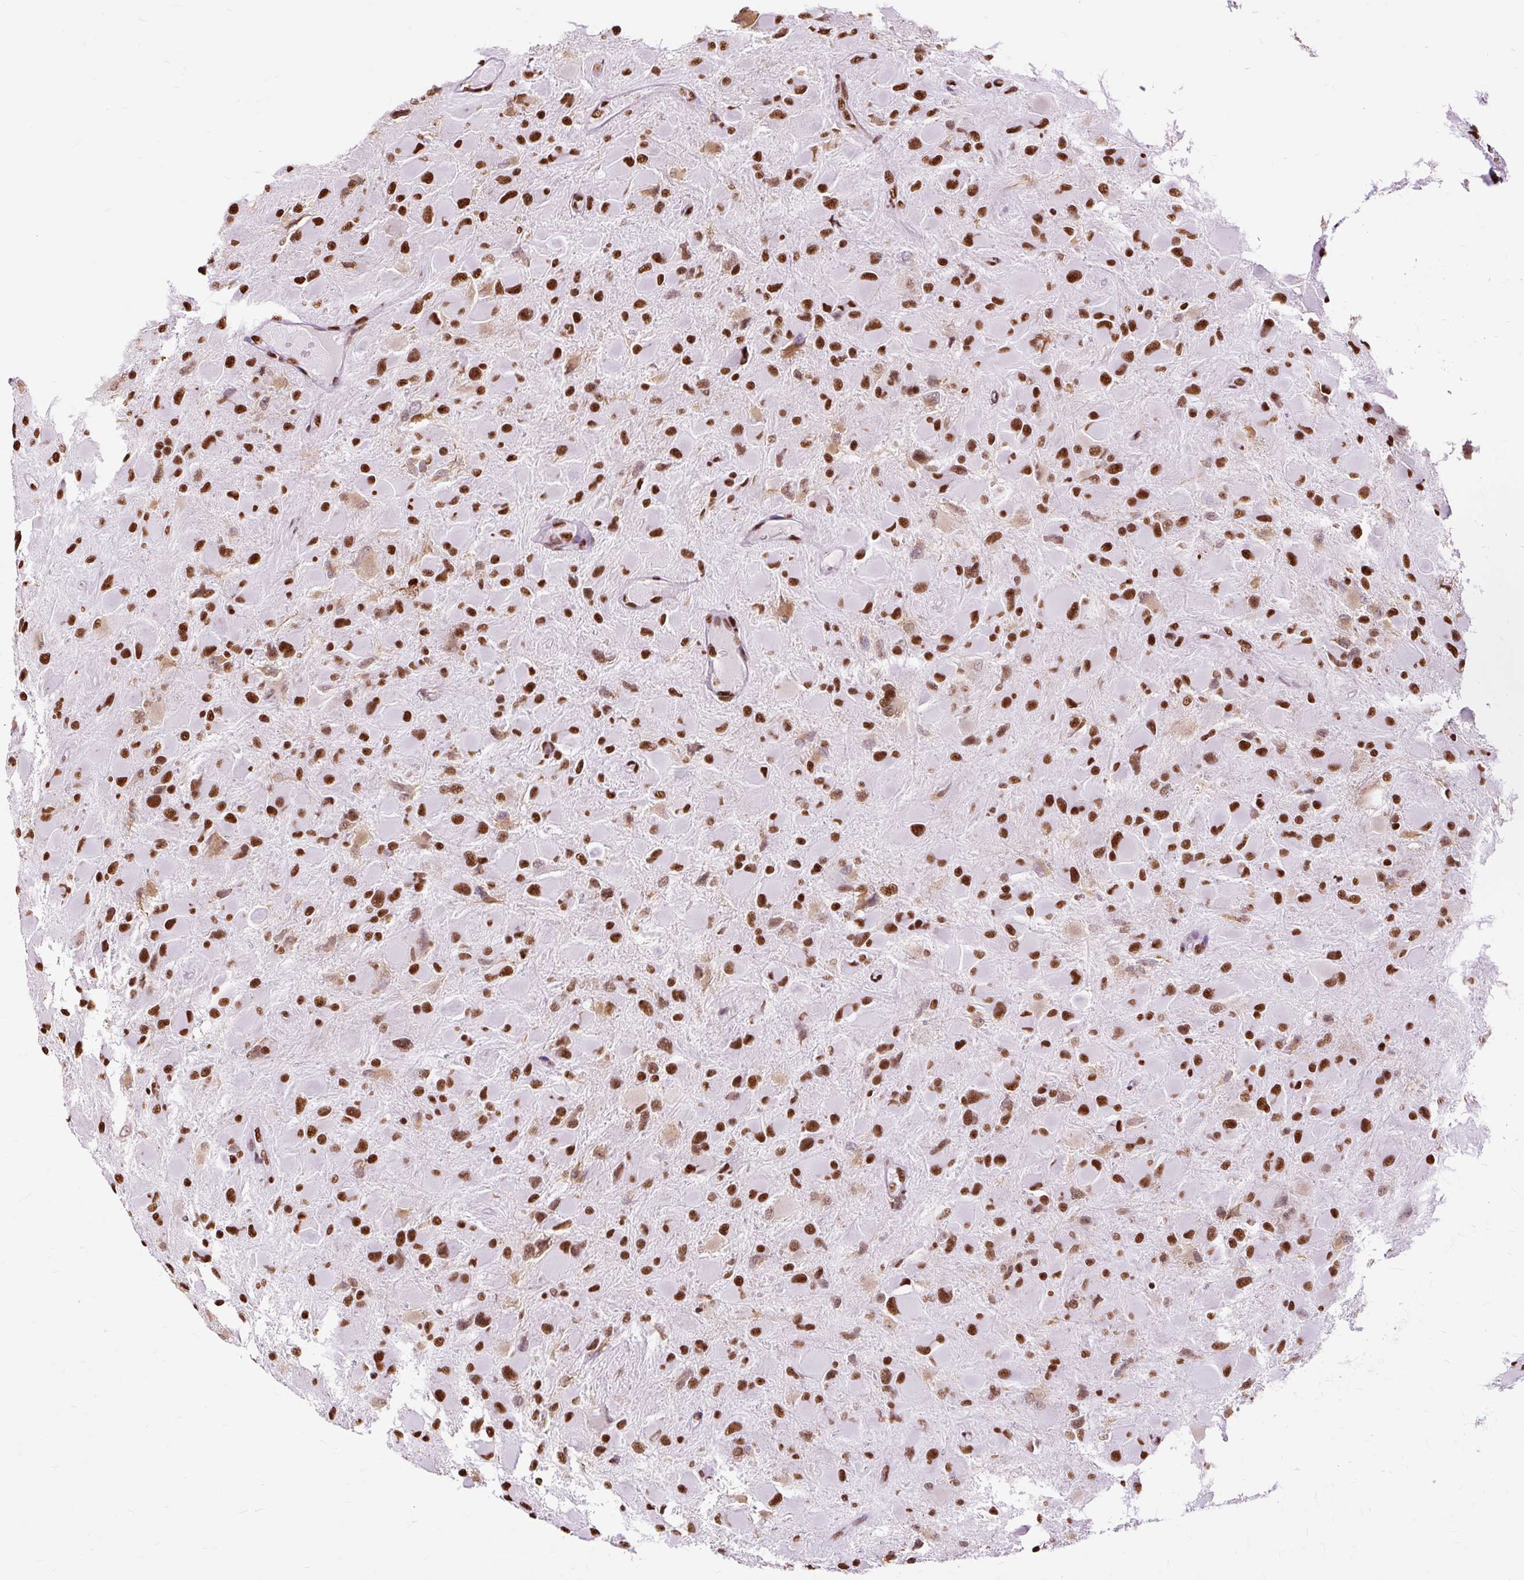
{"staining": {"intensity": "strong", "quantity": ">75%", "location": "nuclear"}, "tissue": "glioma", "cell_type": "Tumor cells", "image_type": "cancer", "snomed": [{"axis": "morphology", "description": "Glioma, malignant, High grade"}, {"axis": "topography", "description": "Cerebral cortex"}], "caption": "Immunohistochemical staining of human malignant high-grade glioma shows strong nuclear protein expression in about >75% of tumor cells.", "gene": "XRCC6", "patient": {"sex": "female", "age": 36}}